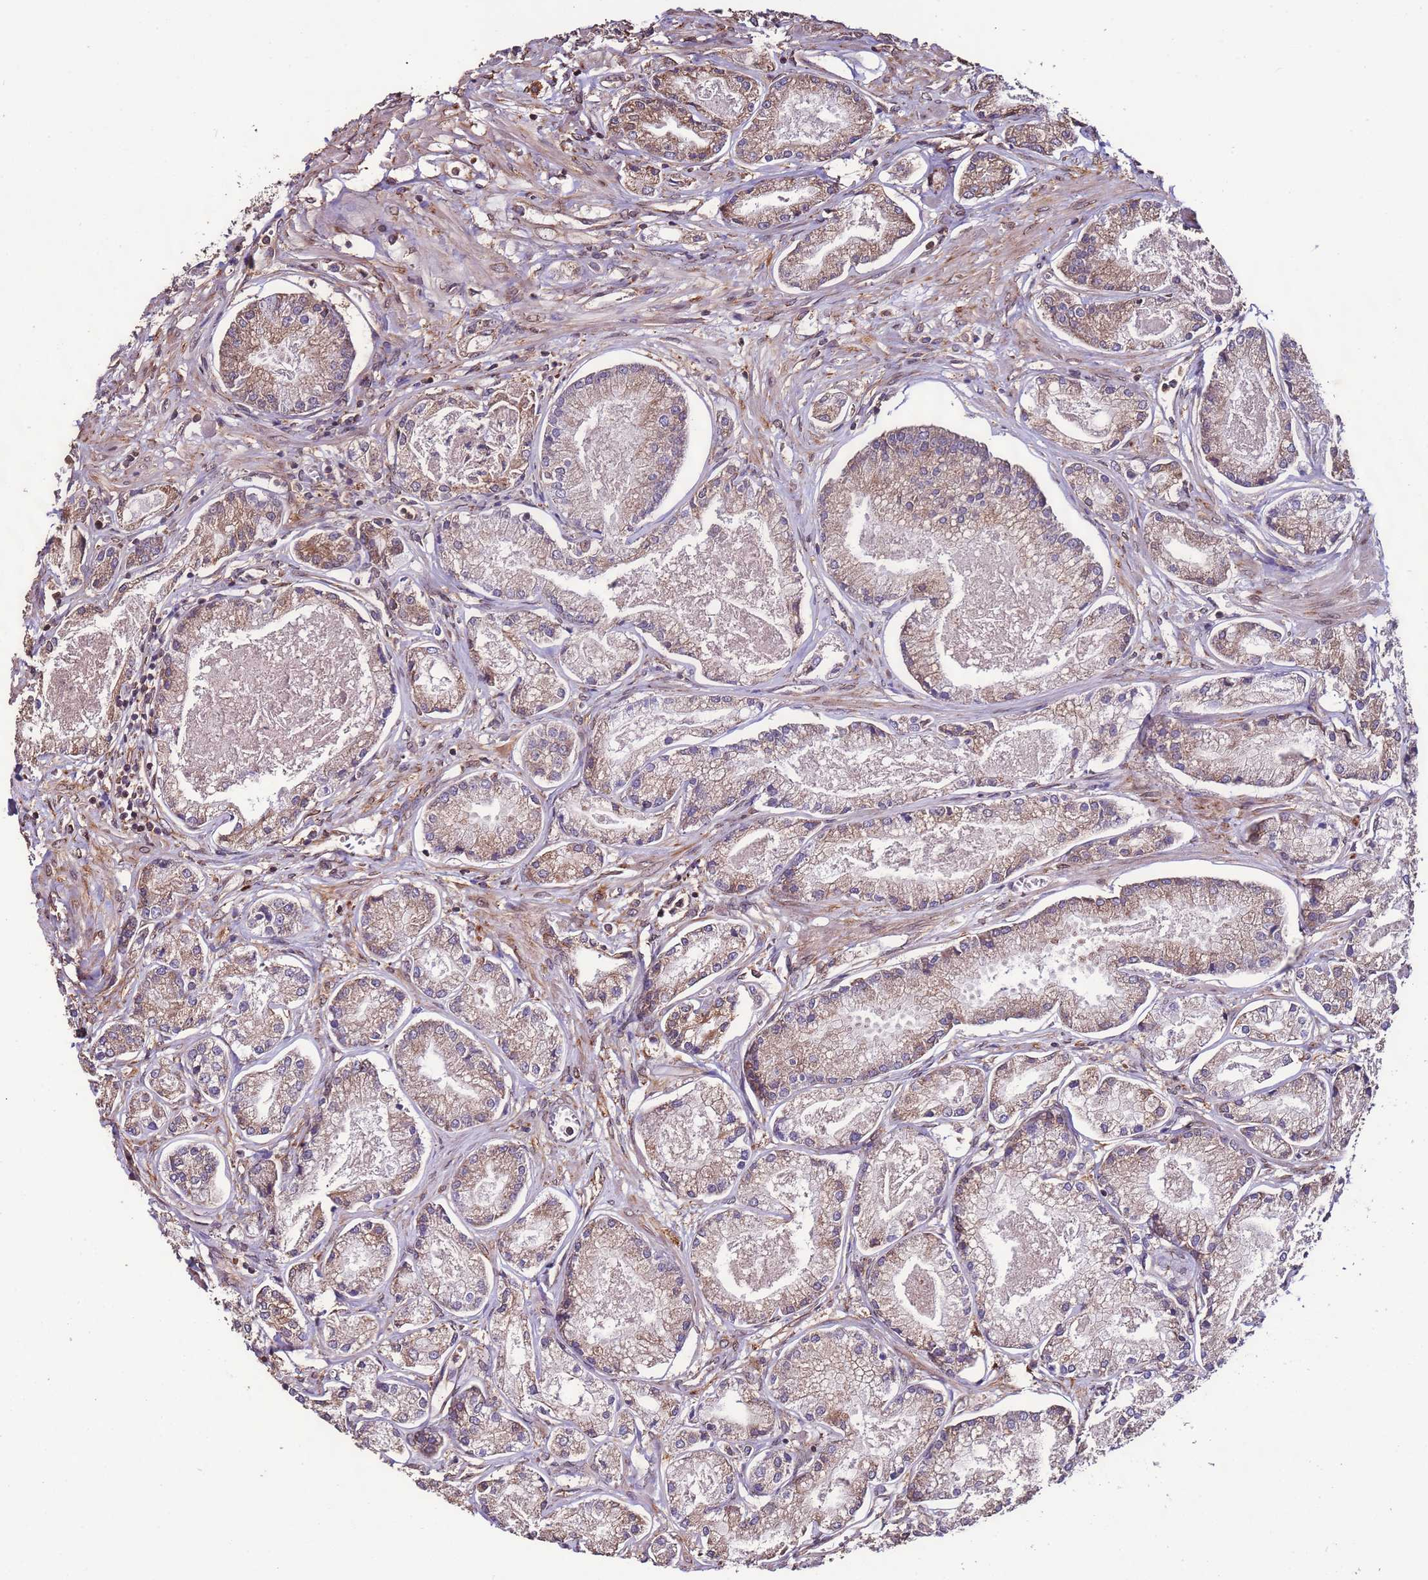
{"staining": {"intensity": "weak", "quantity": ">75%", "location": "cytoplasmic/membranous"}, "tissue": "prostate cancer", "cell_type": "Tumor cells", "image_type": "cancer", "snomed": [{"axis": "morphology", "description": "Adenocarcinoma, NOS"}, {"axis": "topography", "description": "Prostate and seminal vesicle, NOS"}], "caption": "Prostate cancer (adenocarcinoma) stained with a brown dye displays weak cytoplasmic/membranous positive staining in about >75% of tumor cells.", "gene": "SLC41A3", "patient": {"sex": "male", "age": 76}}